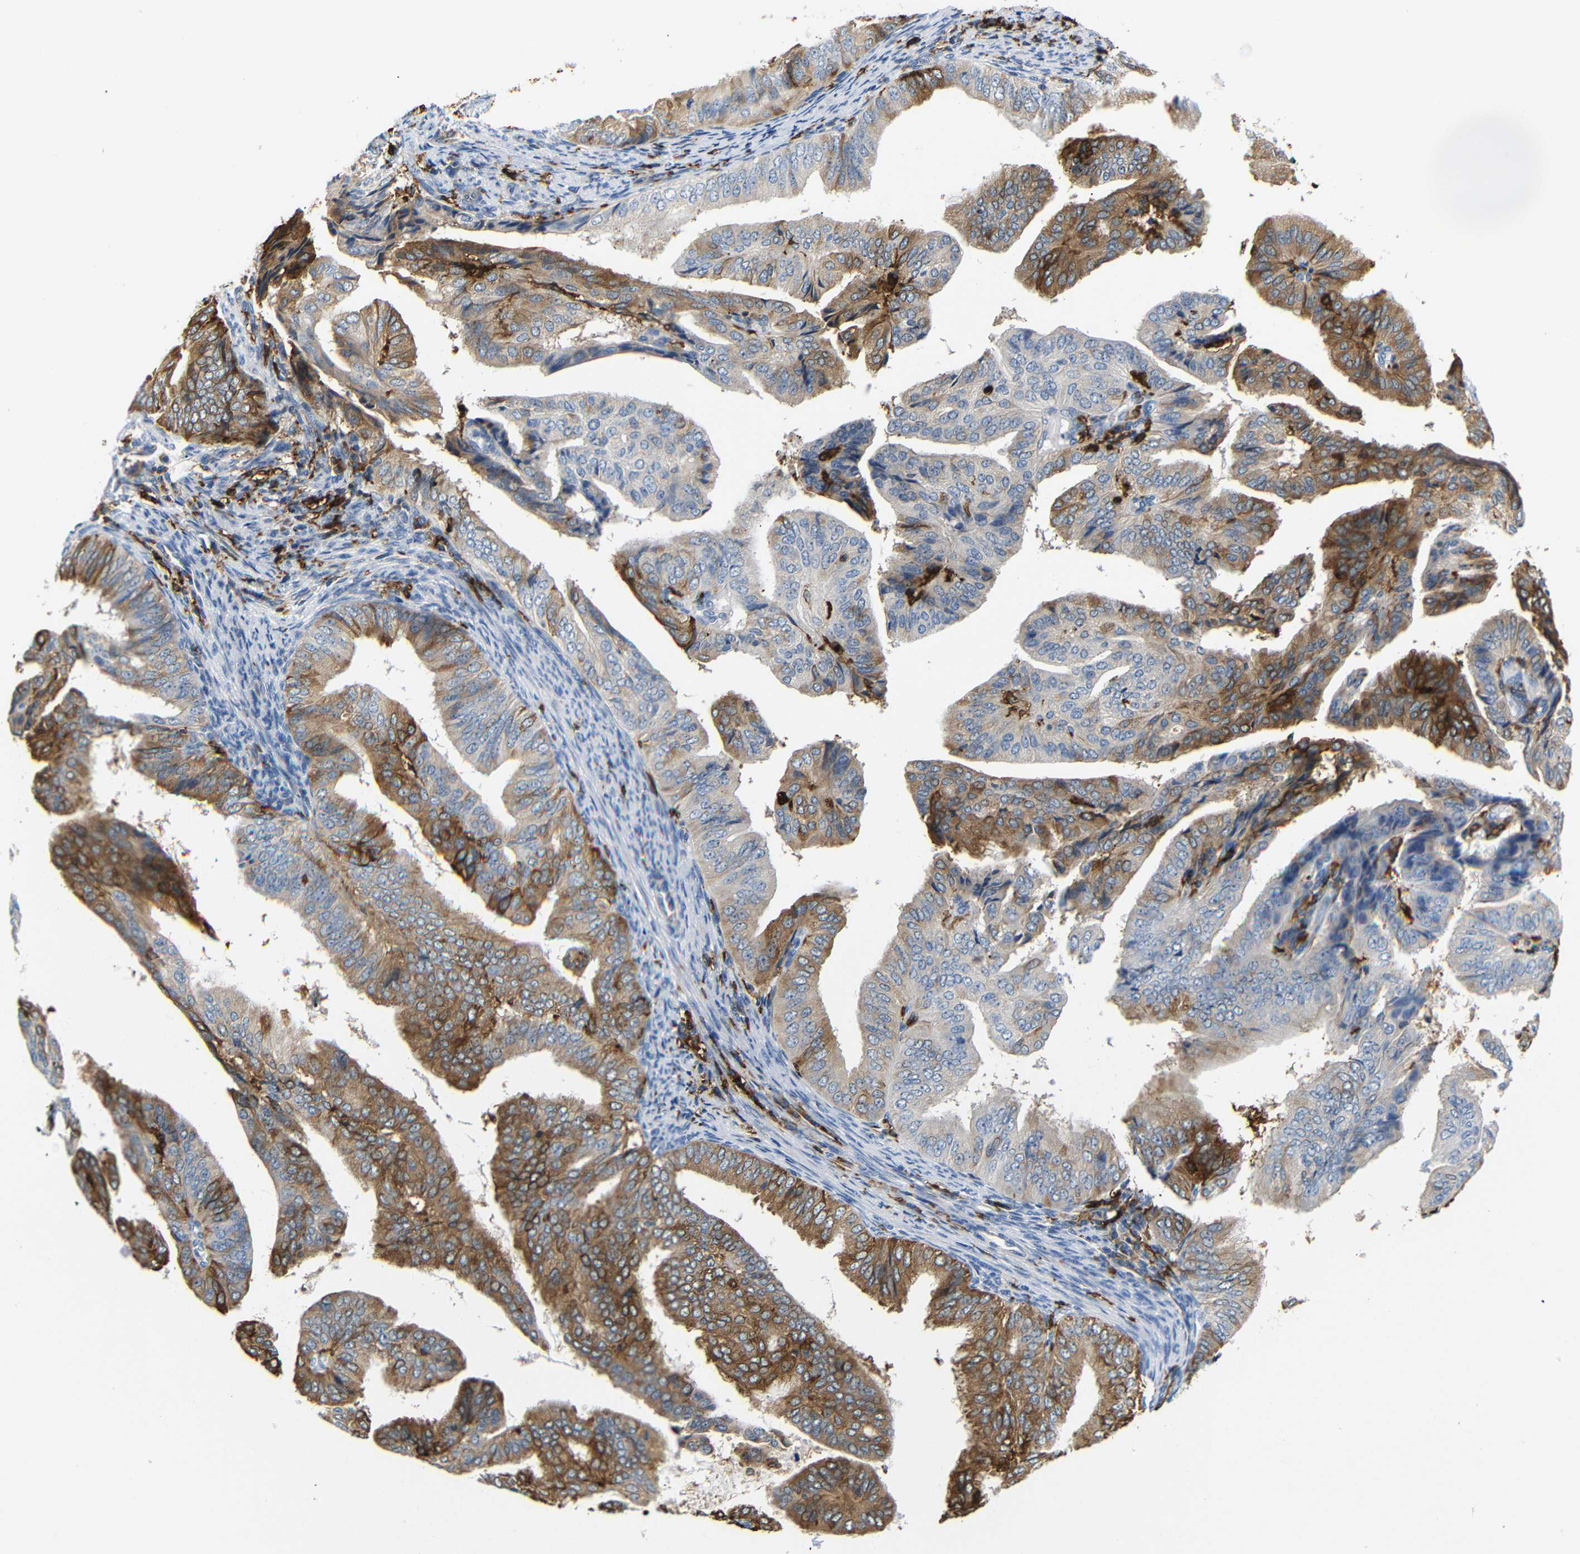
{"staining": {"intensity": "moderate", "quantity": "25%-75%", "location": "cytoplasmic/membranous"}, "tissue": "endometrial cancer", "cell_type": "Tumor cells", "image_type": "cancer", "snomed": [{"axis": "morphology", "description": "Adenocarcinoma, NOS"}, {"axis": "topography", "description": "Endometrium"}], "caption": "This is an image of immunohistochemistry (IHC) staining of endometrial cancer, which shows moderate positivity in the cytoplasmic/membranous of tumor cells.", "gene": "HLA-DQB1", "patient": {"sex": "female", "age": 58}}